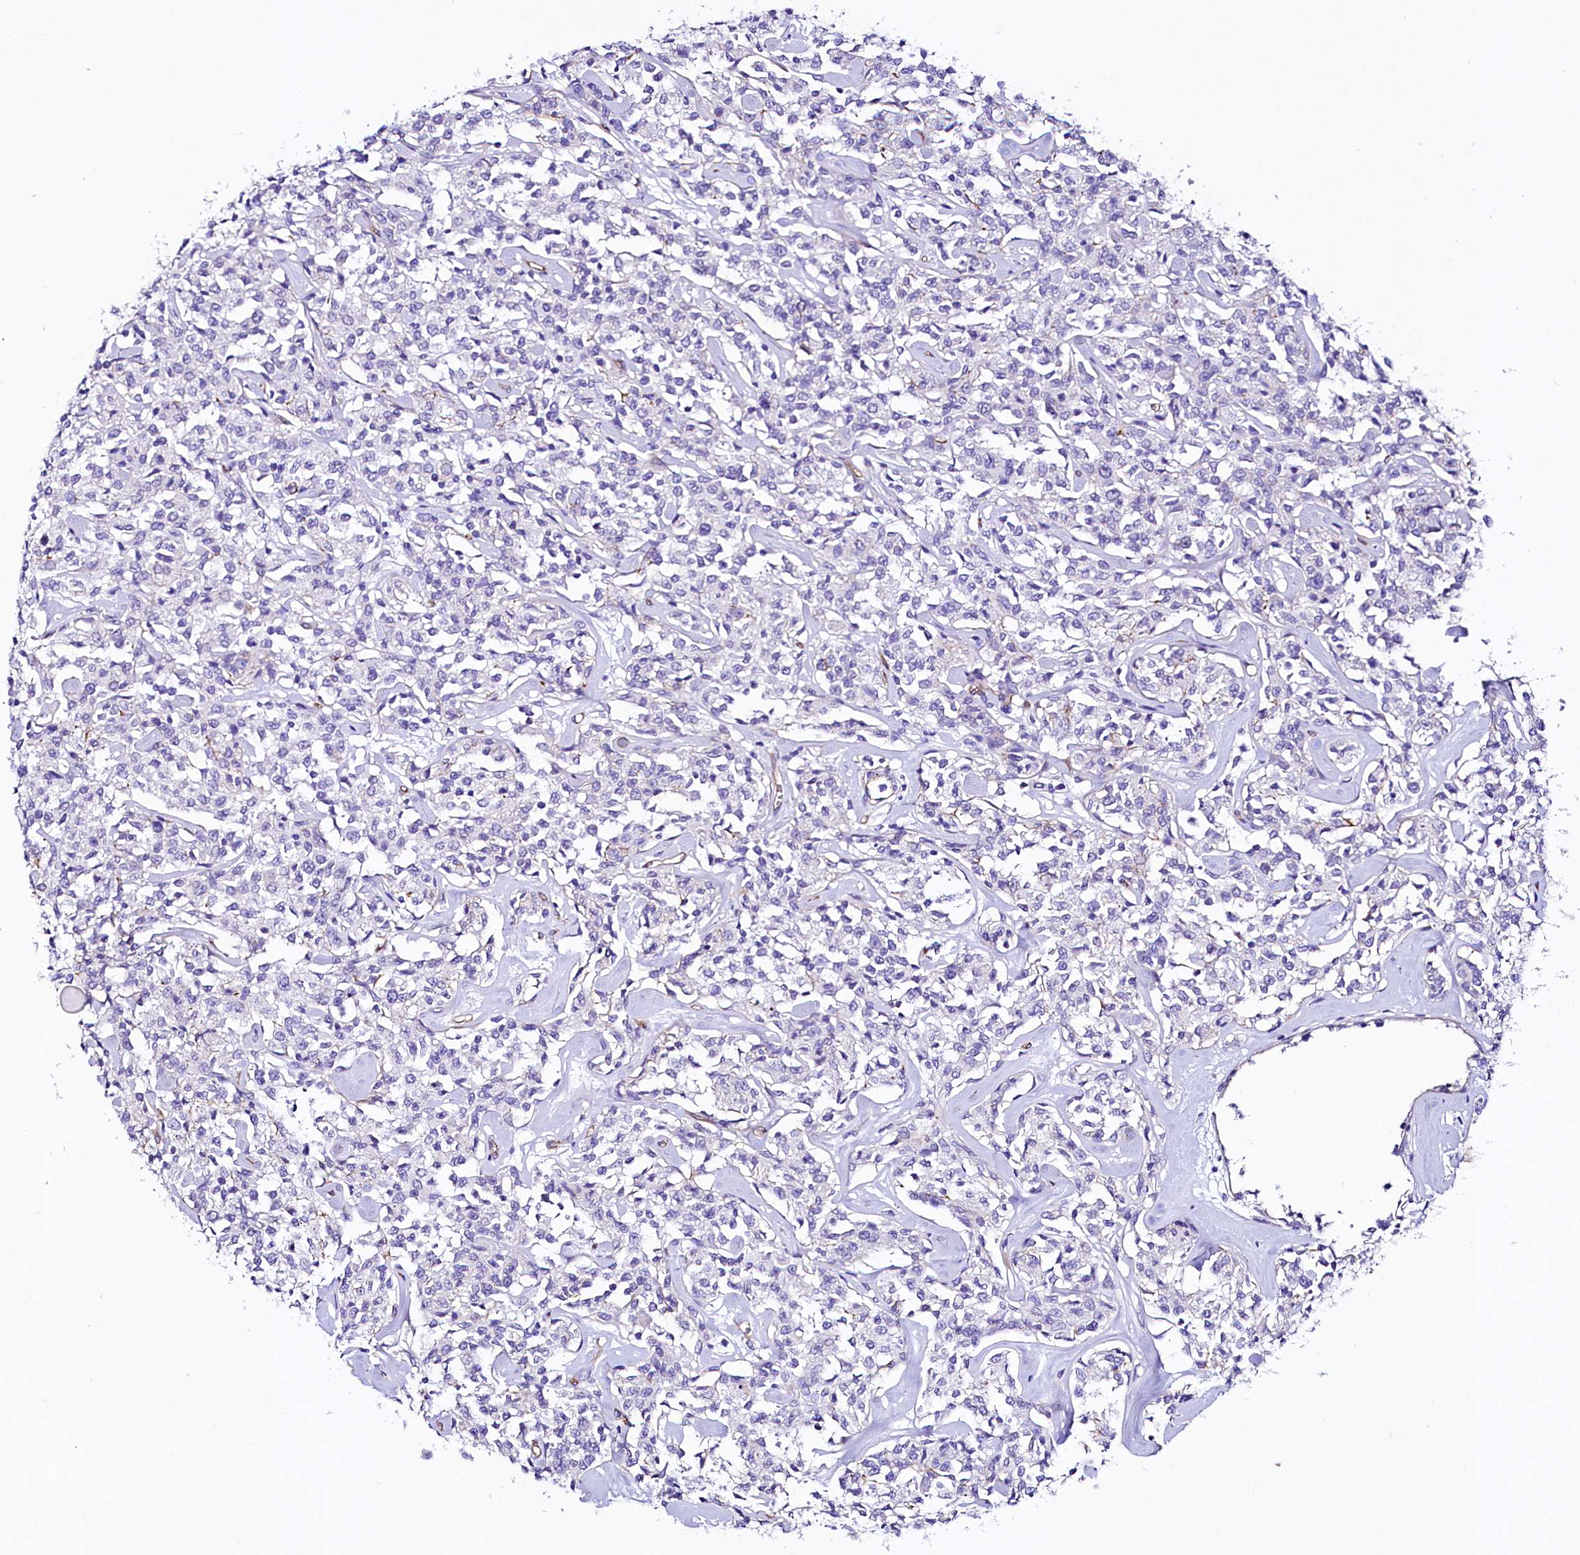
{"staining": {"intensity": "negative", "quantity": "none", "location": "none"}, "tissue": "lymphoma", "cell_type": "Tumor cells", "image_type": "cancer", "snomed": [{"axis": "morphology", "description": "Malignant lymphoma, non-Hodgkin's type, Low grade"}, {"axis": "topography", "description": "Small intestine"}], "caption": "This is an IHC histopathology image of low-grade malignant lymphoma, non-Hodgkin's type. There is no expression in tumor cells.", "gene": "SLF1", "patient": {"sex": "female", "age": 59}}